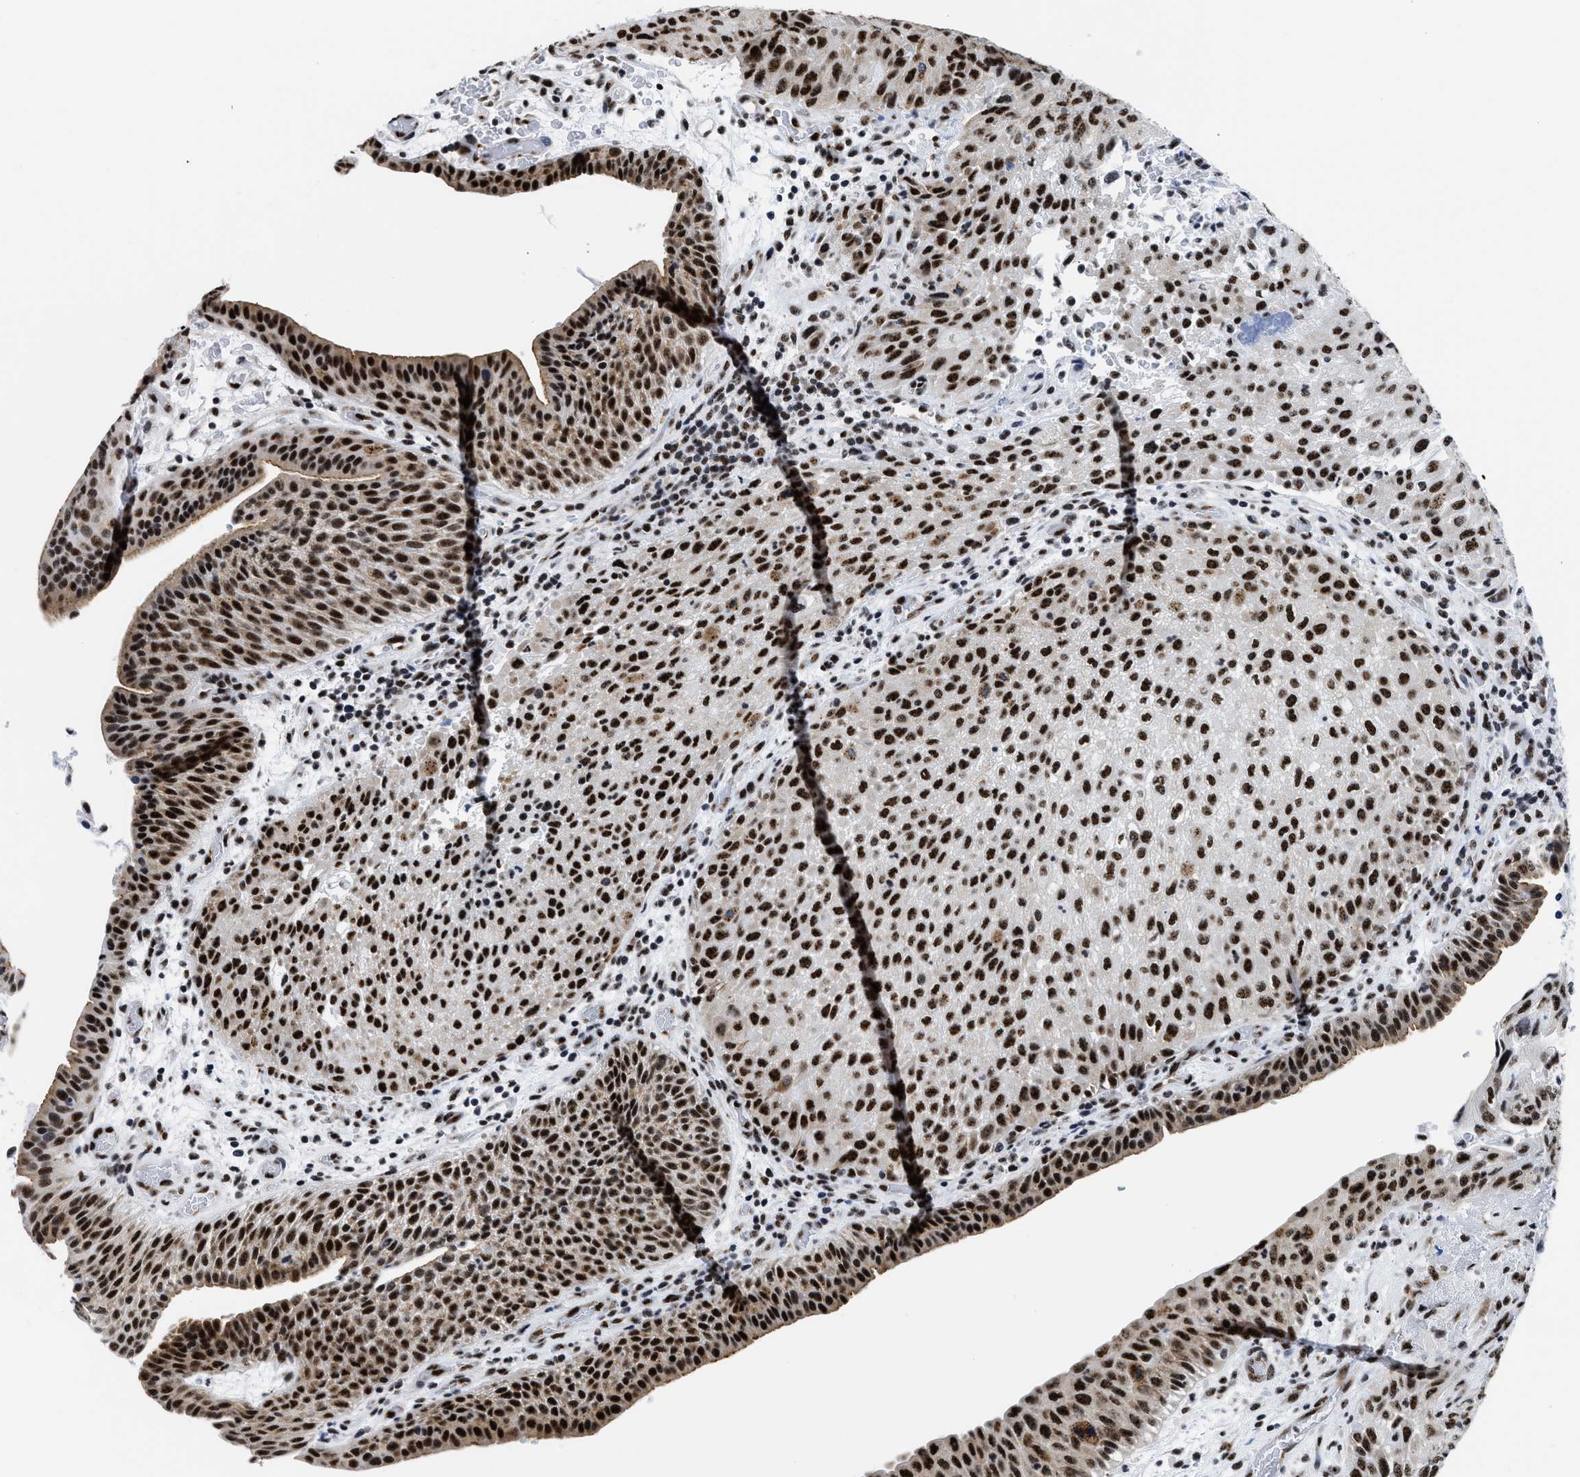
{"staining": {"intensity": "strong", "quantity": ">75%", "location": "nuclear"}, "tissue": "urothelial cancer", "cell_type": "Tumor cells", "image_type": "cancer", "snomed": [{"axis": "morphology", "description": "Urothelial carcinoma, Low grade"}, {"axis": "morphology", "description": "Urothelial carcinoma, High grade"}, {"axis": "topography", "description": "Urinary bladder"}], "caption": "Immunohistochemical staining of urothelial carcinoma (high-grade) demonstrates high levels of strong nuclear protein staining in approximately >75% of tumor cells. (Brightfield microscopy of DAB IHC at high magnification).", "gene": "RBM8A", "patient": {"sex": "male", "age": 35}}